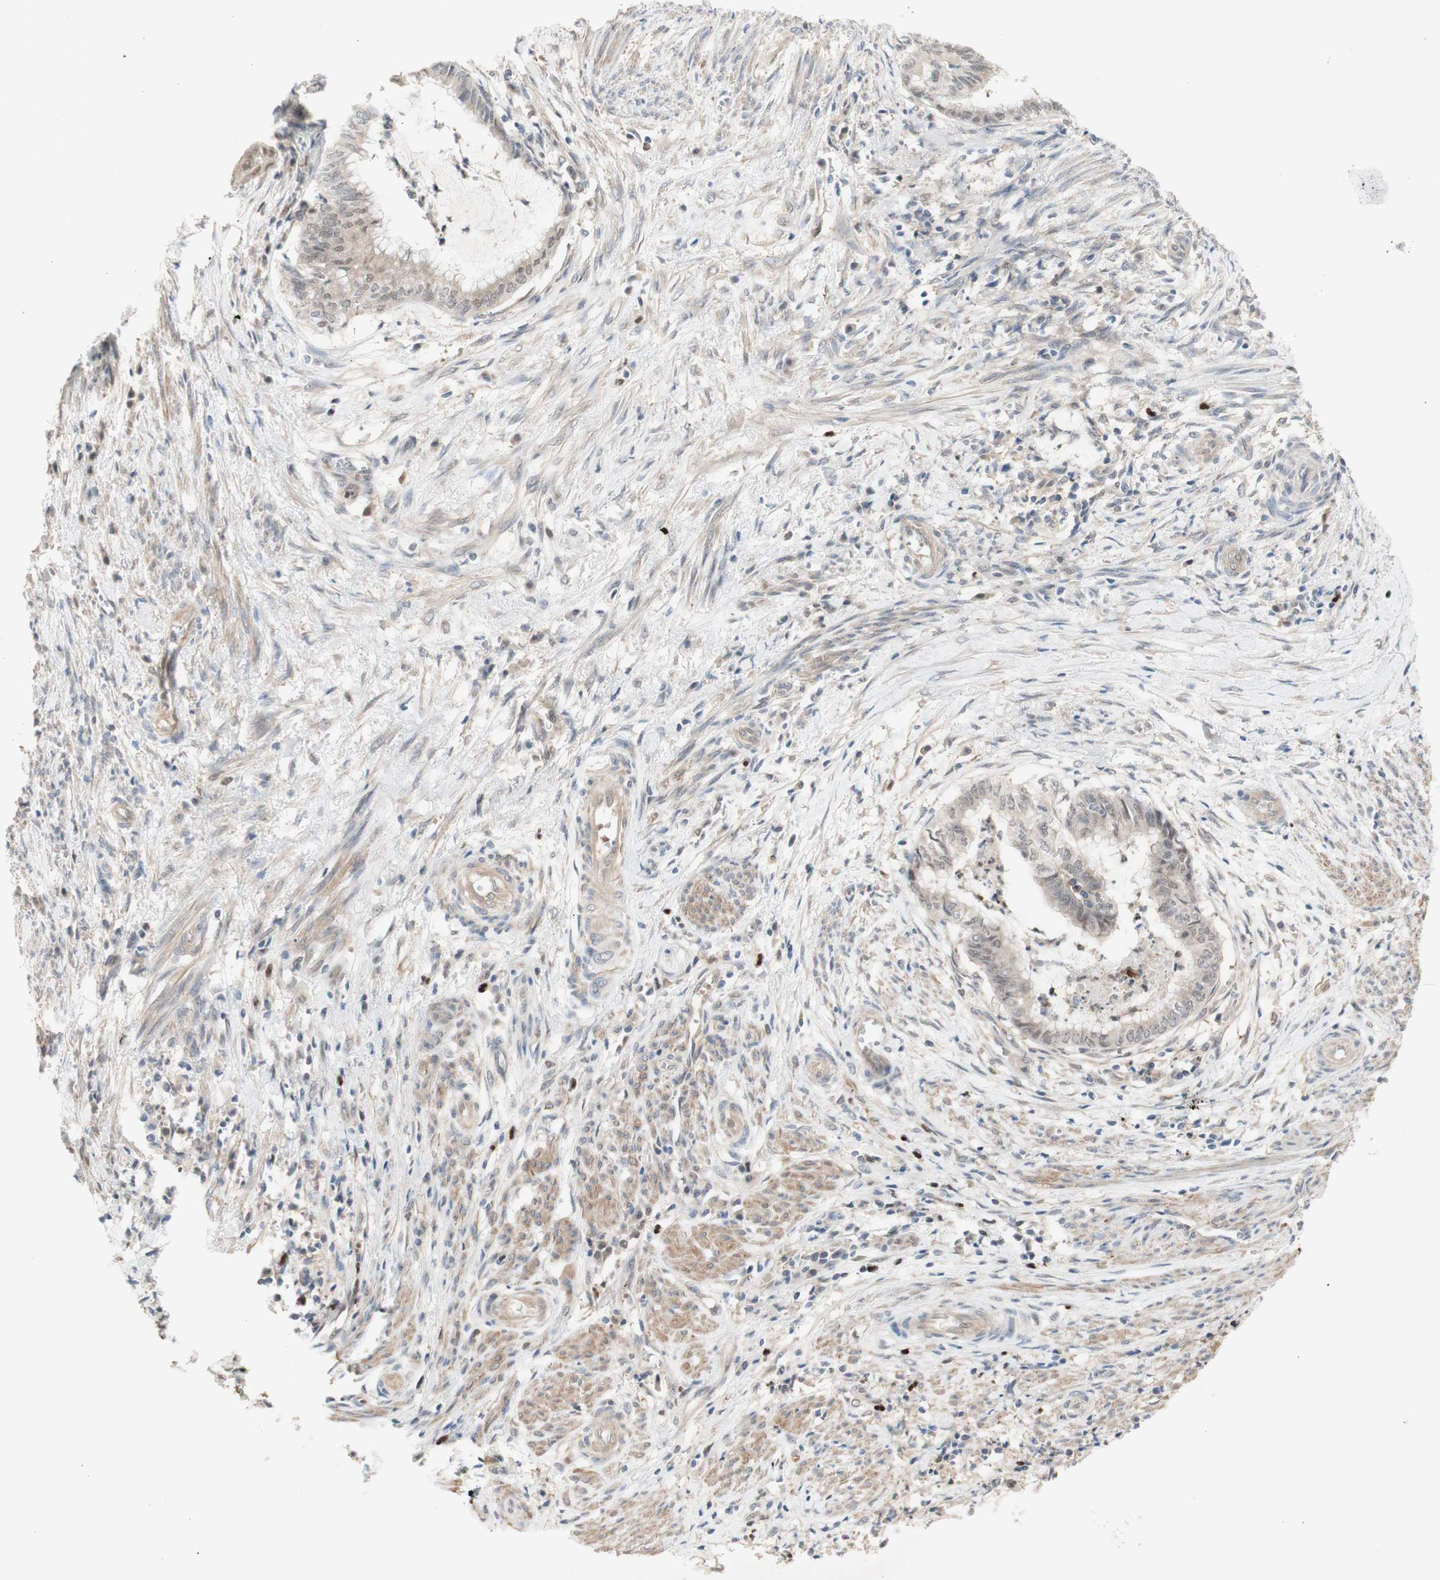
{"staining": {"intensity": "weak", "quantity": "25%-75%", "location": "cytoplasmic/membranous,nuclear"}, "tissue": "endometrial cancer", "cell_type": "Tumor cells", "image_type": "cancer", "snomed": [{"axis": "morphology", "description": "Necrosis, NOS"}, {"axis": "morphology", "description": "Adenocarcinoma, NOS"}, {"axis": "topography", "description": "Endometrium"}], "caption": "Endometrial cancer stained with a brown dye reveals weak cytoplasmic/membranous and nuclear positive staining in approximately 25%-75% of tumor cells.", "gene": "RFNG", "patient": {"sex": "female", "age": 79}}